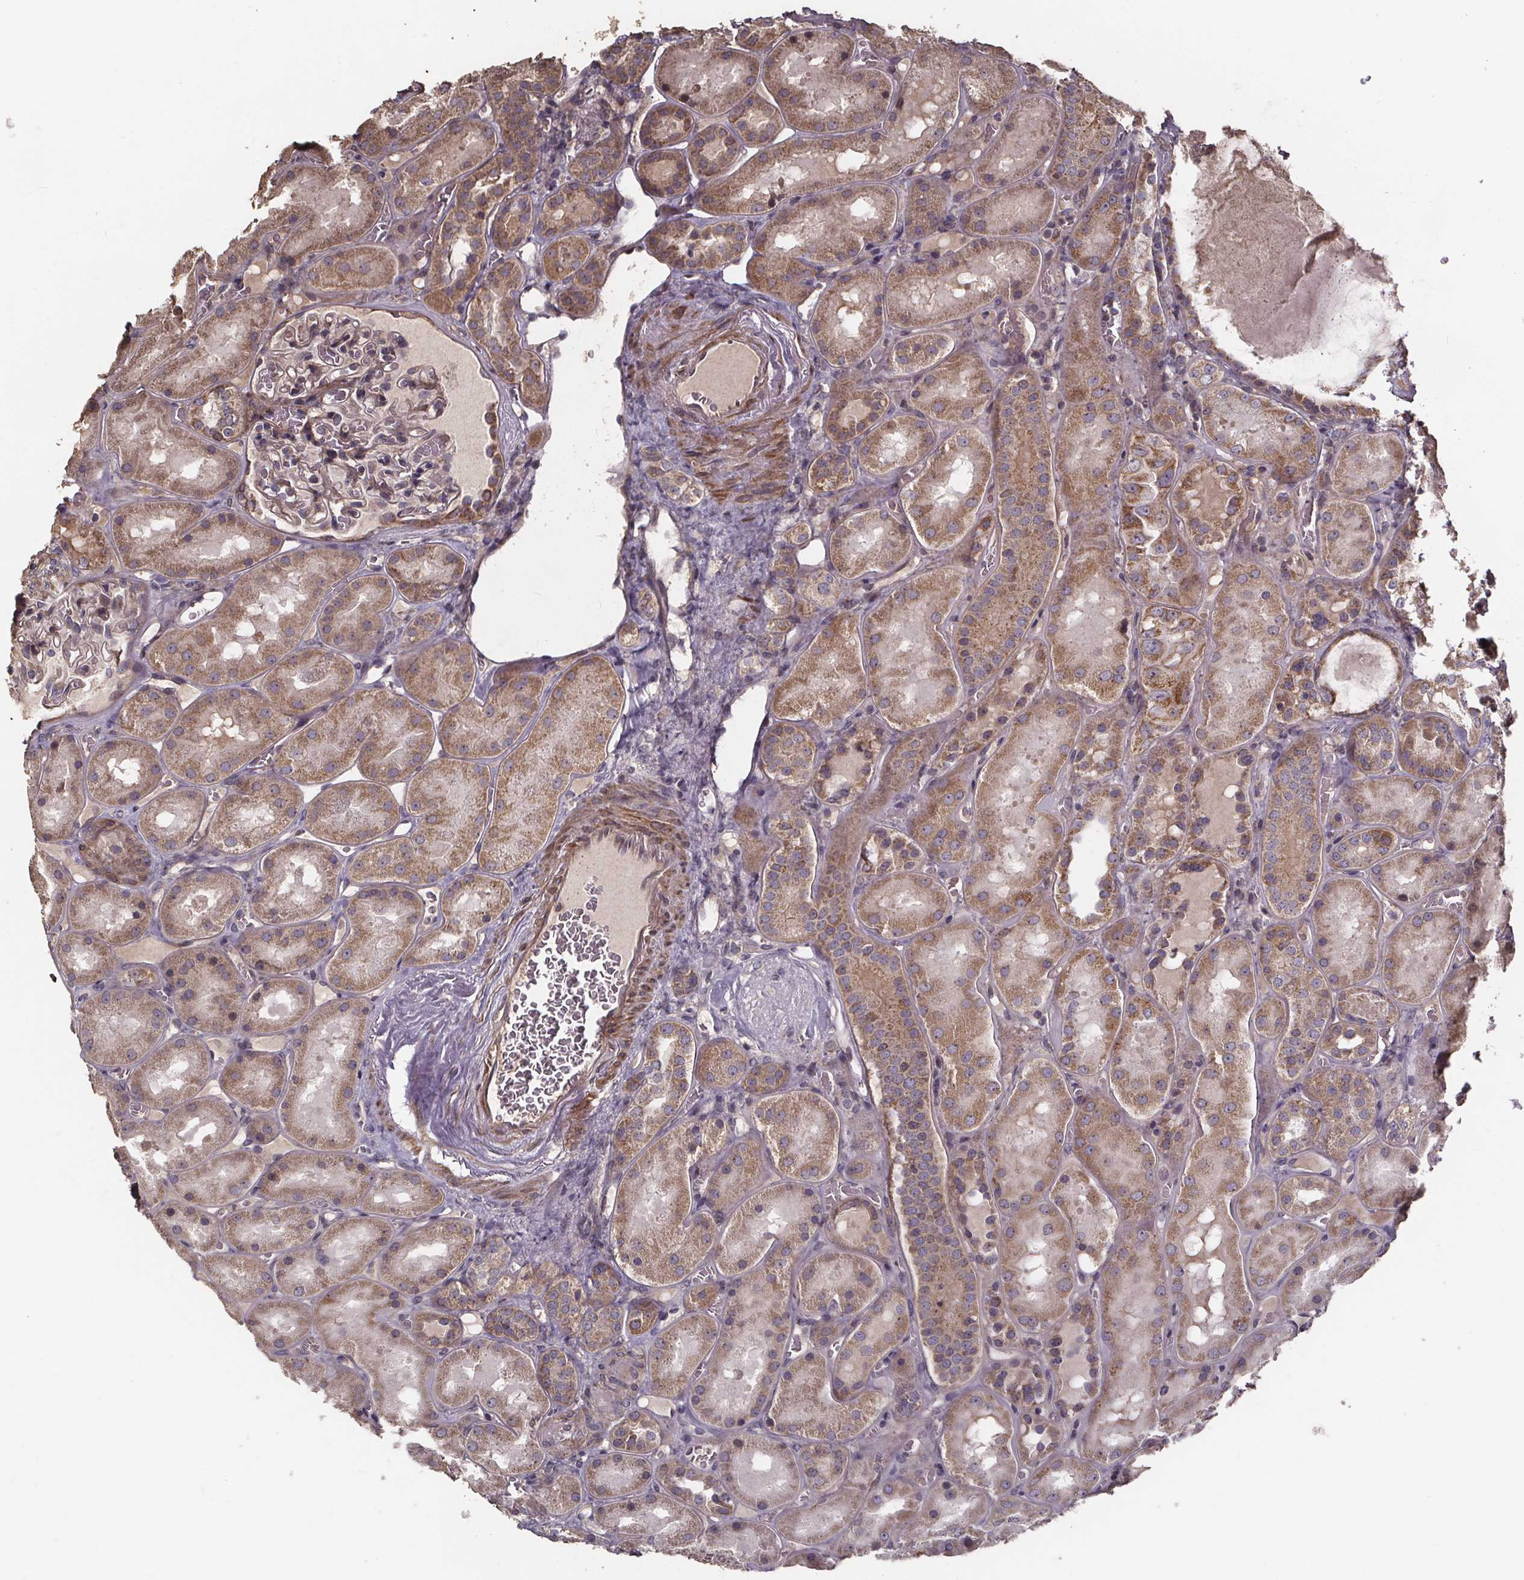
{"staining": {"intensity": "weak", "quantity": "25%-75%", "location": "cytoplasmic/membranous"}, "tissue": "kidney", "cell_type": "Cells in glomeruli", "image_type": "normal", "snomed": [{"axis": "morphology", "description": "Normal tissue, NOS"}, {"axis": "topography", "description": "Kidney"}], "caption": "The histopathology image exhibits immunohistochemical staining of normal kidney. There is weak cytoplasmic/membranous positivity is seen in approximately 25%-75% of cells in glomeruli. The protein of interest is stained brown, and the nuclei are stained in blue (DAB IHC with brightfield microscopy, high magnification).", "gene": "YME1L1", "patient": {"sex": "male", "age": 73}}